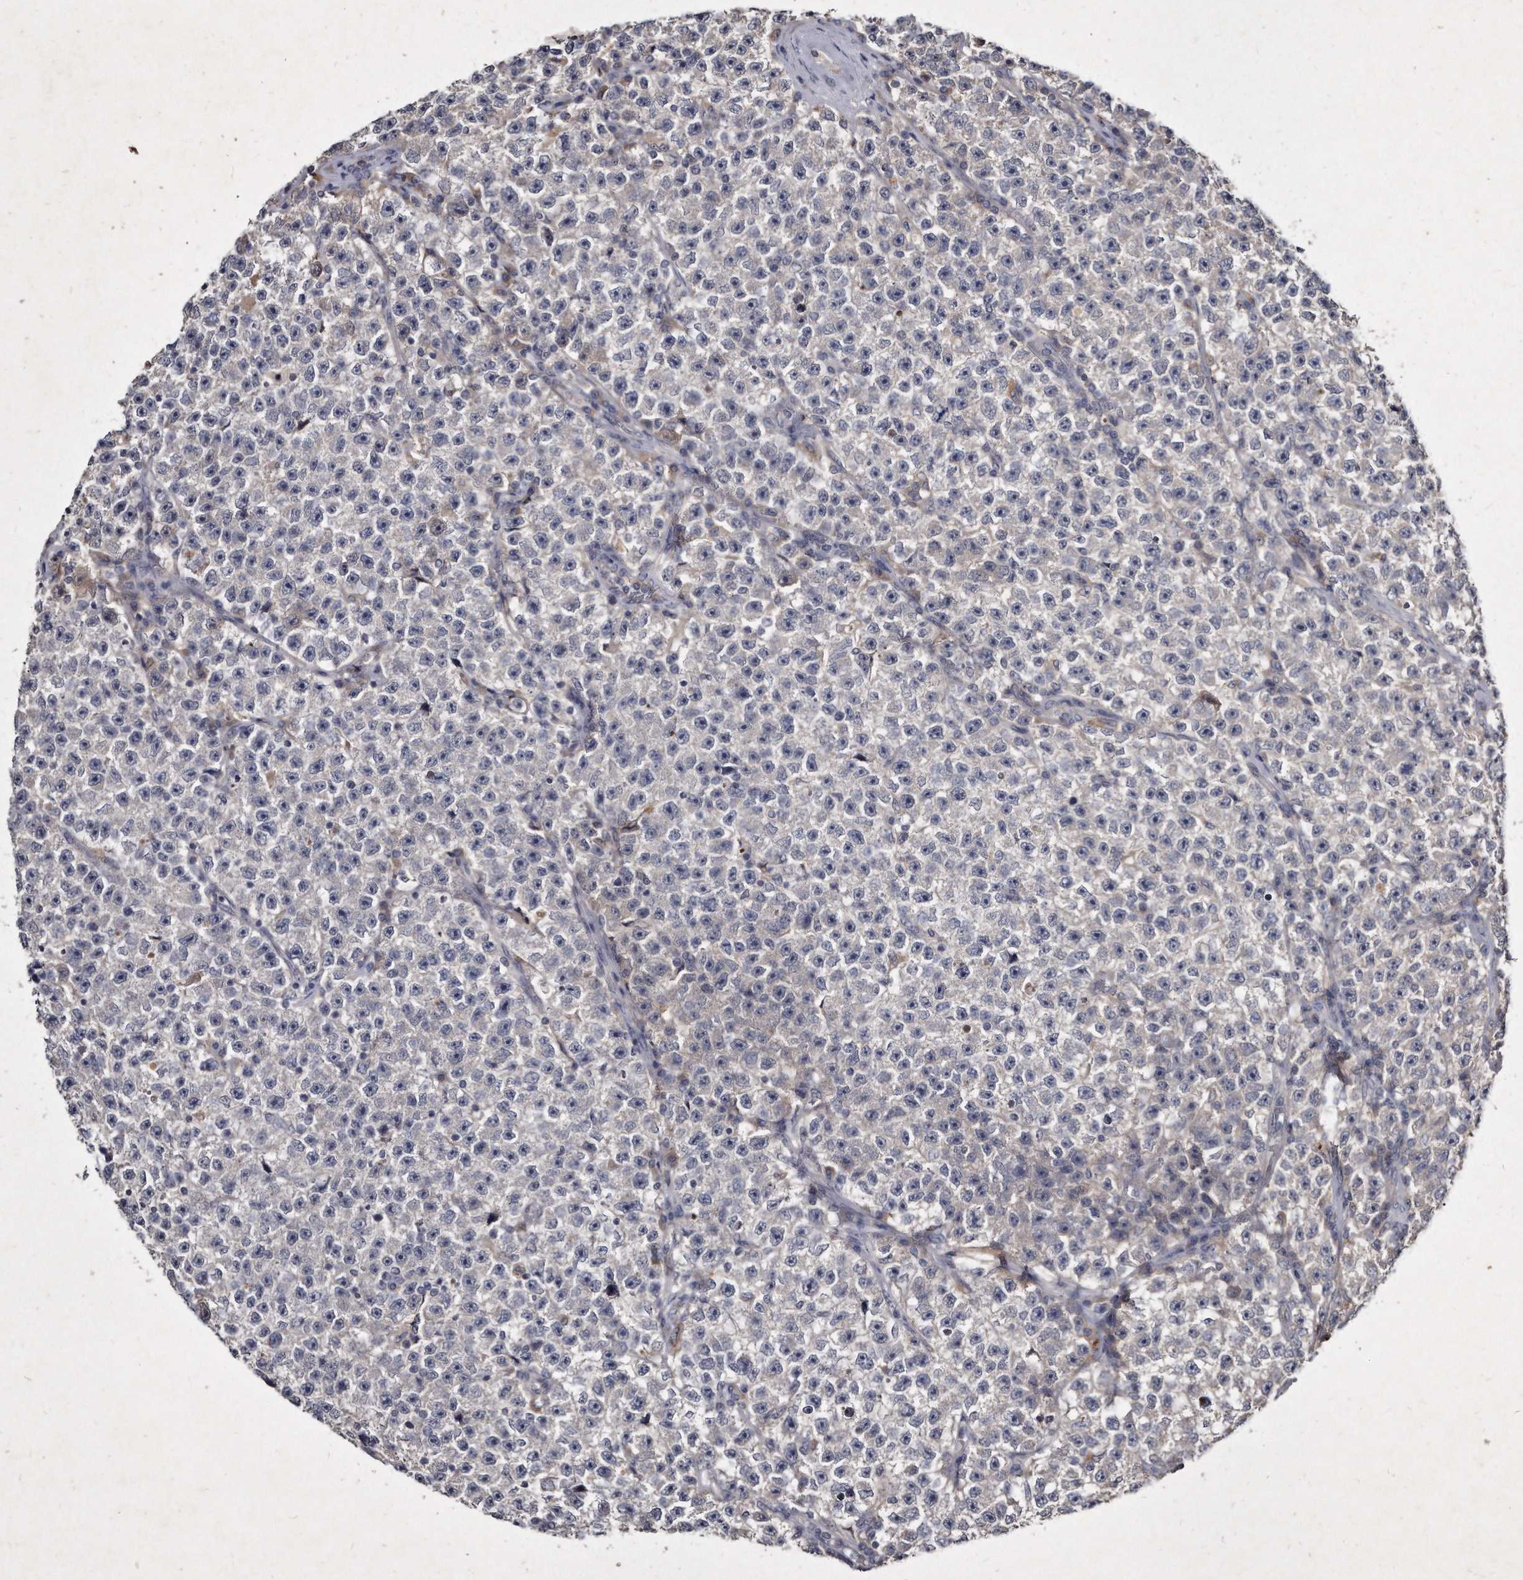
{"staining": {"intensity": "negative", "quantity": "none", "location": "none"}, "tissue": "testis cancer", "cell_type": "Tumor cells", "image_type": "cancer", "snomed": [{"axis": "morphology", "description": "Seminoma, NOS"}, {"axis": "topography", "description": "Testis"}], "caption": "This is a histopathology image of immunohistochemistry (IHC) staining of testis cancer (seminoma), which shows no staining in tumor cells.", "gene": "KLHDC3", "patient": {"sex": "male", "age": 22}}